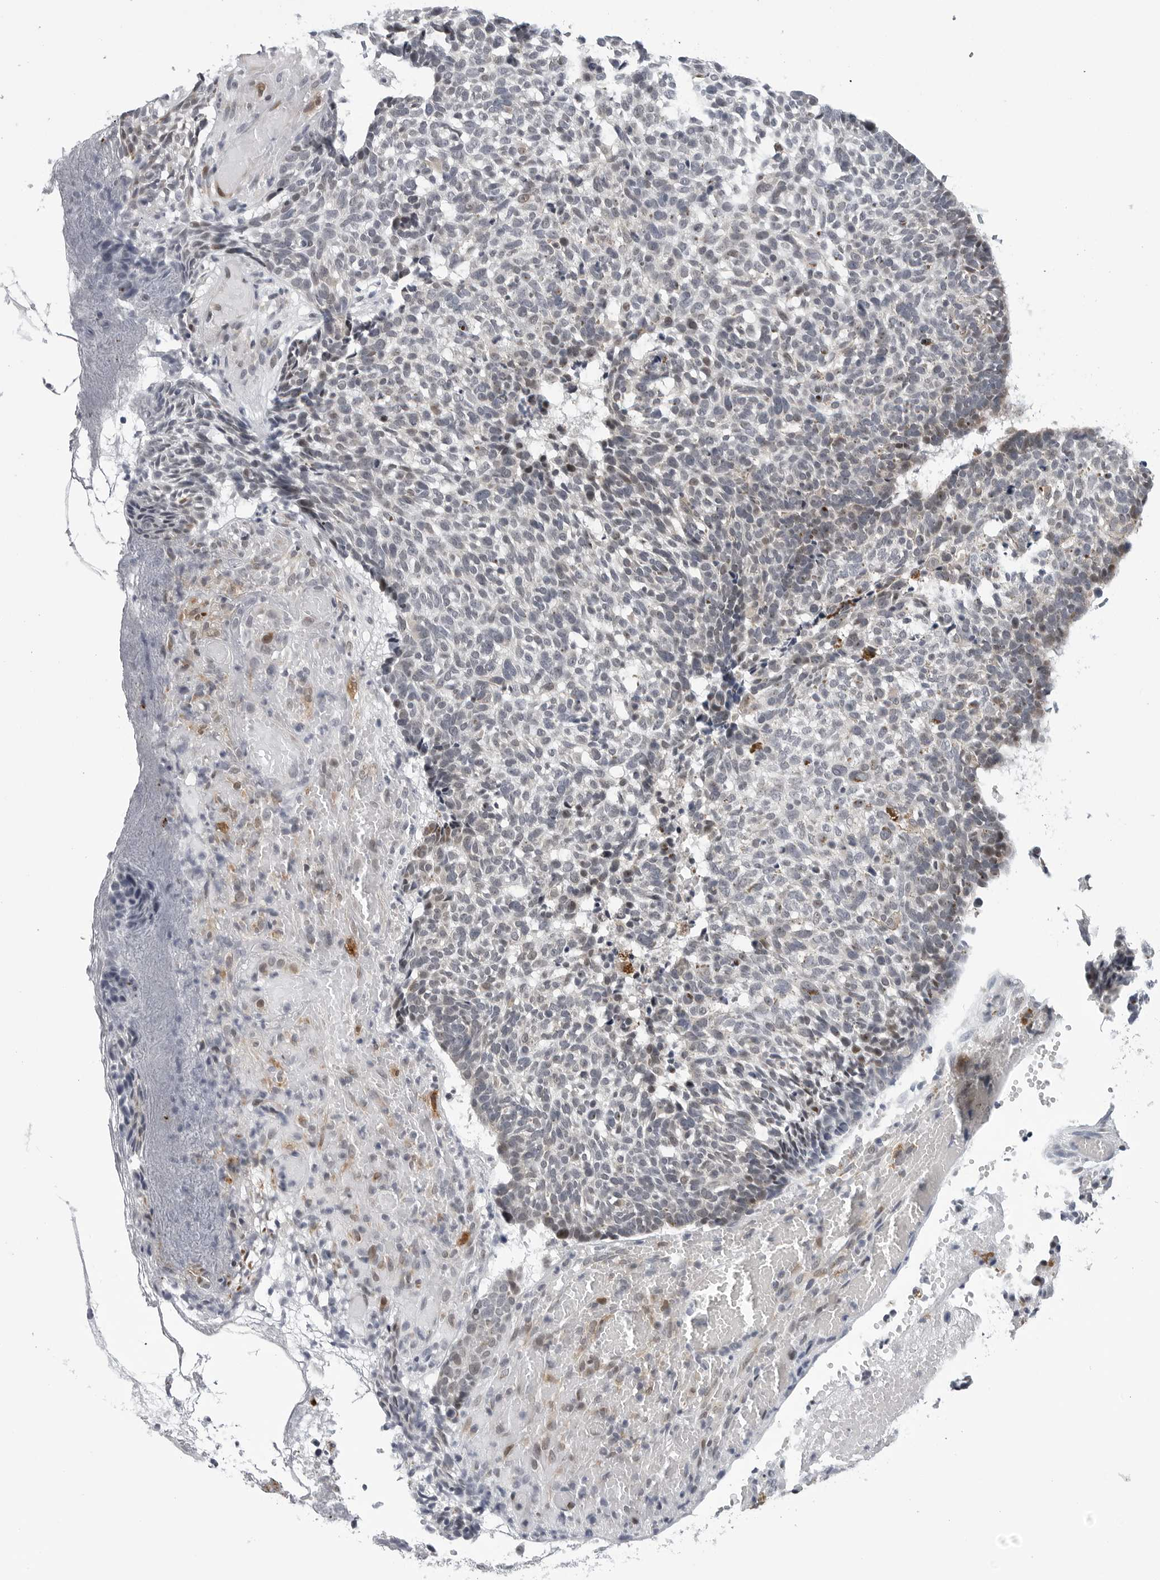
{"staining": {"intensity": "negative", "quantity": "none", "location": "none"}, "tissue": "skin cancer", "cell_type": "Tumor cells", "image_type": "cancer", "snomed": [{"axis": "morphology", "description": "Basal cell carcinoma"}, {"axis": "topography", "description": "Skin"}], "caption": "Immunohistochemical staining of skin cancer (basal cell carcinoma) shows no significant positivity in tumor cells.", "gene": "CDK20", "patient": {"sex": "male", "age": 85}}